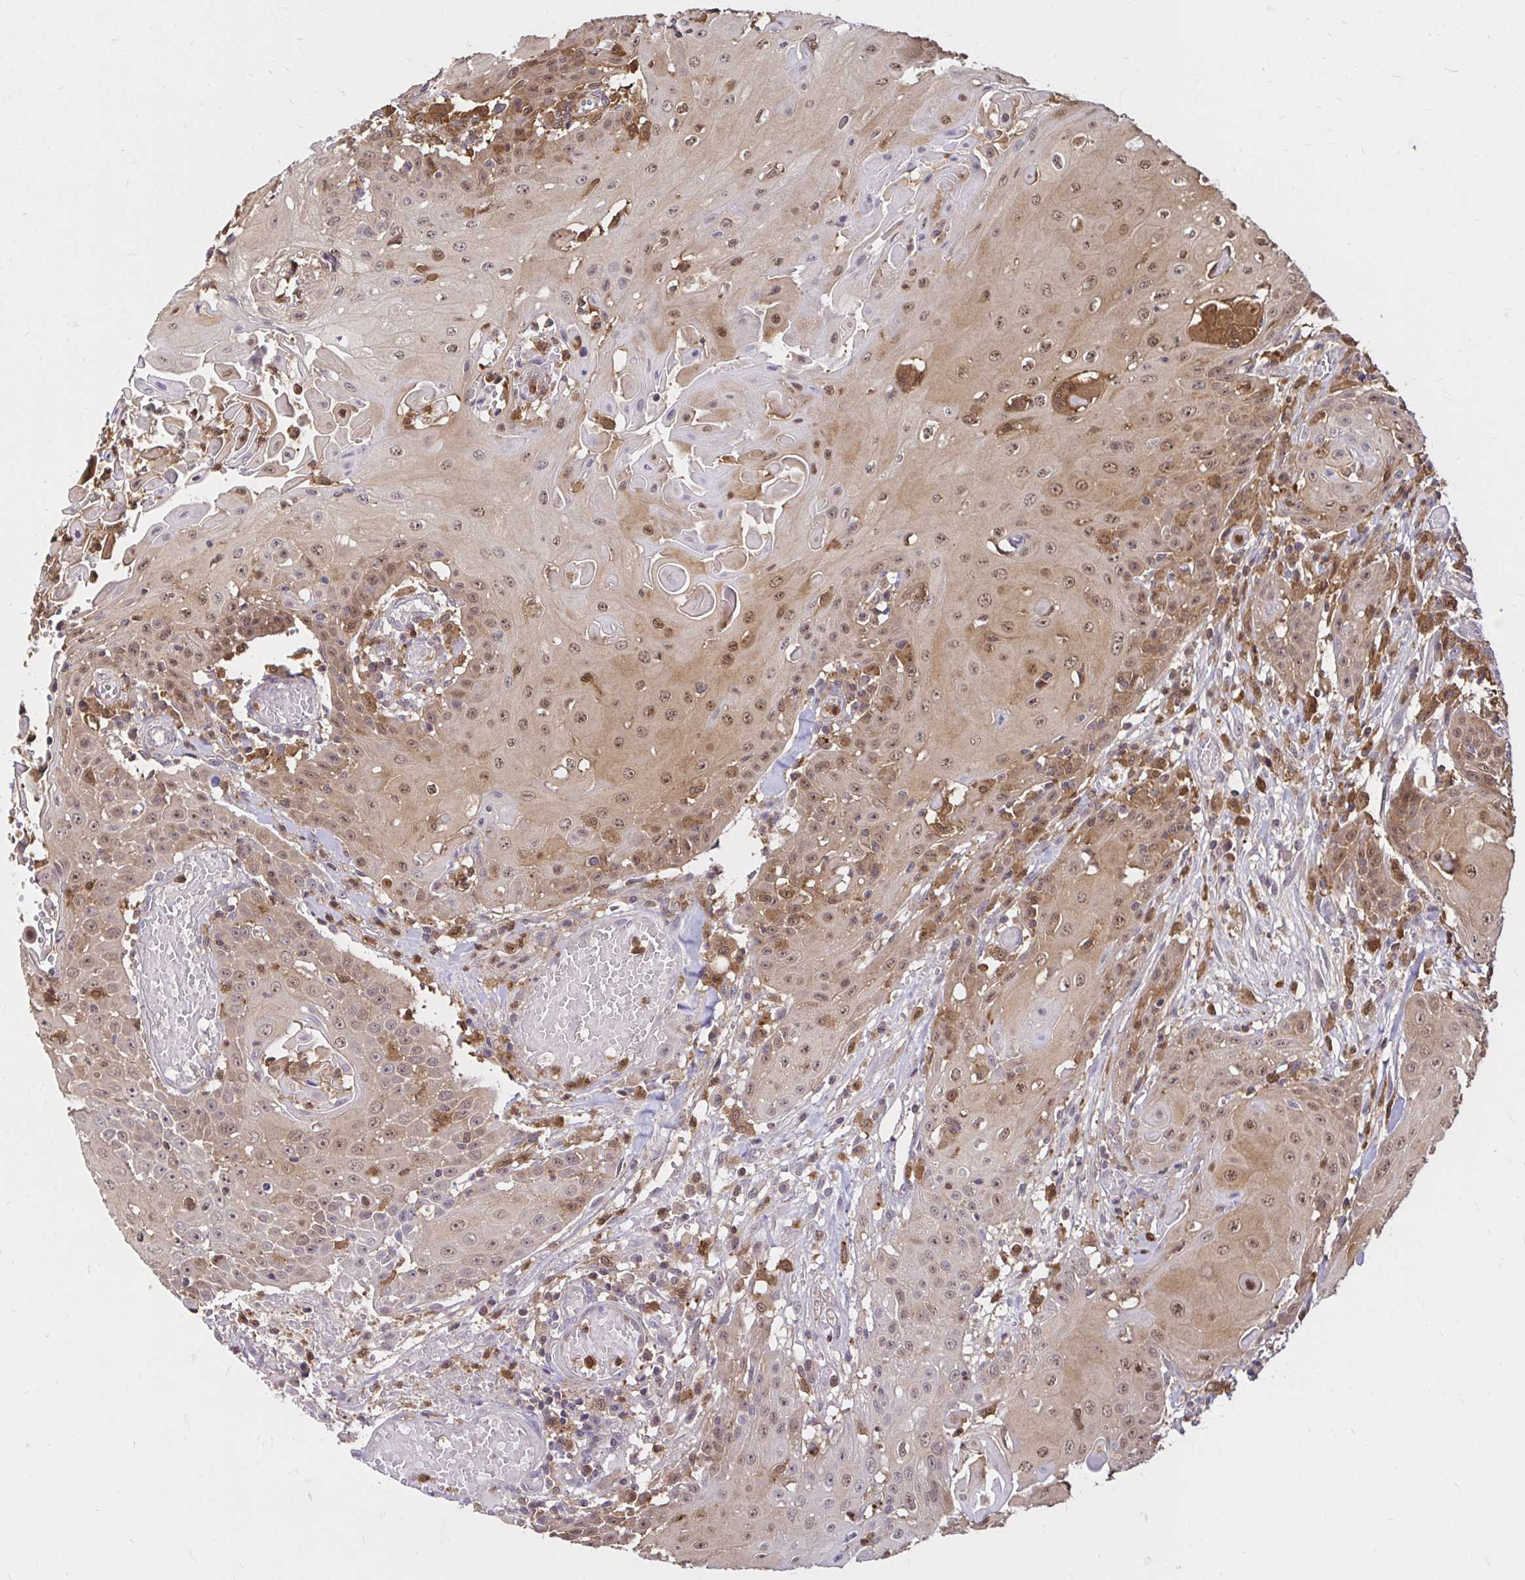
{"staining": {"intensity": "moderate", "quantity": "25%-75%", "location": "cytoplasmic/membranous,nuclear"}, "tissue": "head and neck cancer", "cell_type": "Tumor cells", "image_type": "cancer", "snomed": [{"axis": "morphology", "description": "Normal tissue, NOS"}, {"axis": "morphology", "description": "Squamous cell carcinoma, NOS"}, {"axis": "topography", "description": "Oral tissue"}, {"axis": "topography", "description": "Head-Neck"}], "caption": "Immunohistochemical staining of head and neck cancer (squamous cell carcinoma) displays medium levels of moderate cytoplasmic/membranous and nuclear expression in about 25%-75% of tumor cells.", "gene": "PYCARD", "patient": {"sex": "female", "age": 55}}